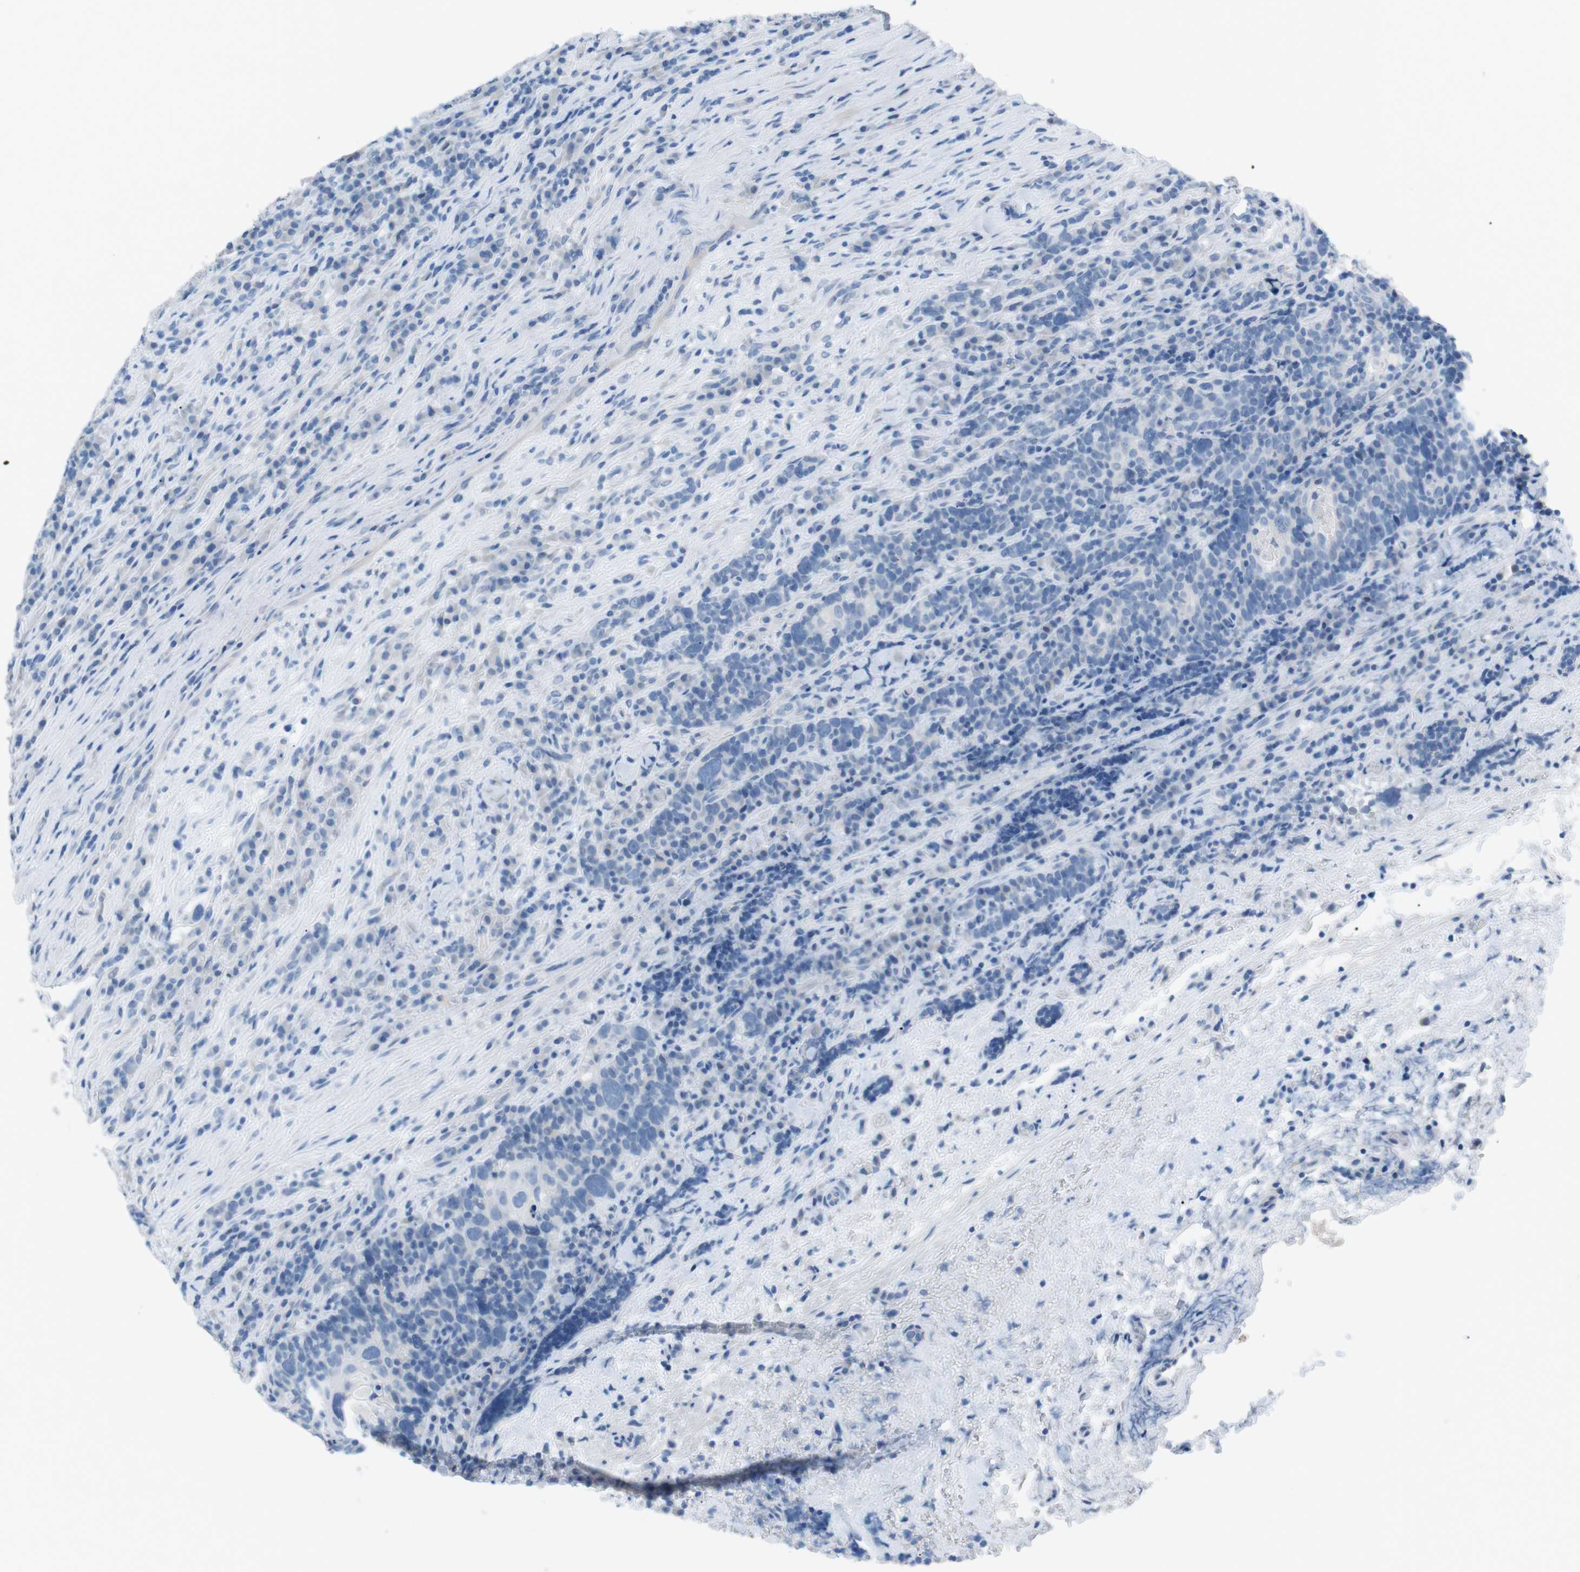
{"staining": {"intensity": "negative", "quantity": "none", "location": "none"}, "tissue": "head and neck cancer", "cell_type": "Tumor cells", "image_type": "cancer", "snomed": [{"axis": "morphology", "description": "Squamous cell carcinoma, NOS"}, {"axis": "morphology", "description": "Squamous cell carcinoma, metastatic, NOS"}, {"axis": "topography", "description": "Lymph node"}, {"axis": "topography", "description": "Head-Neck"}], "caption": "IHC of head and neck cancer (metastatic squamous cell carcinoma) exhibits no staining in tumor cells.", "gene": "SALL4", "patient": {"sex": "male", "age": 62}}